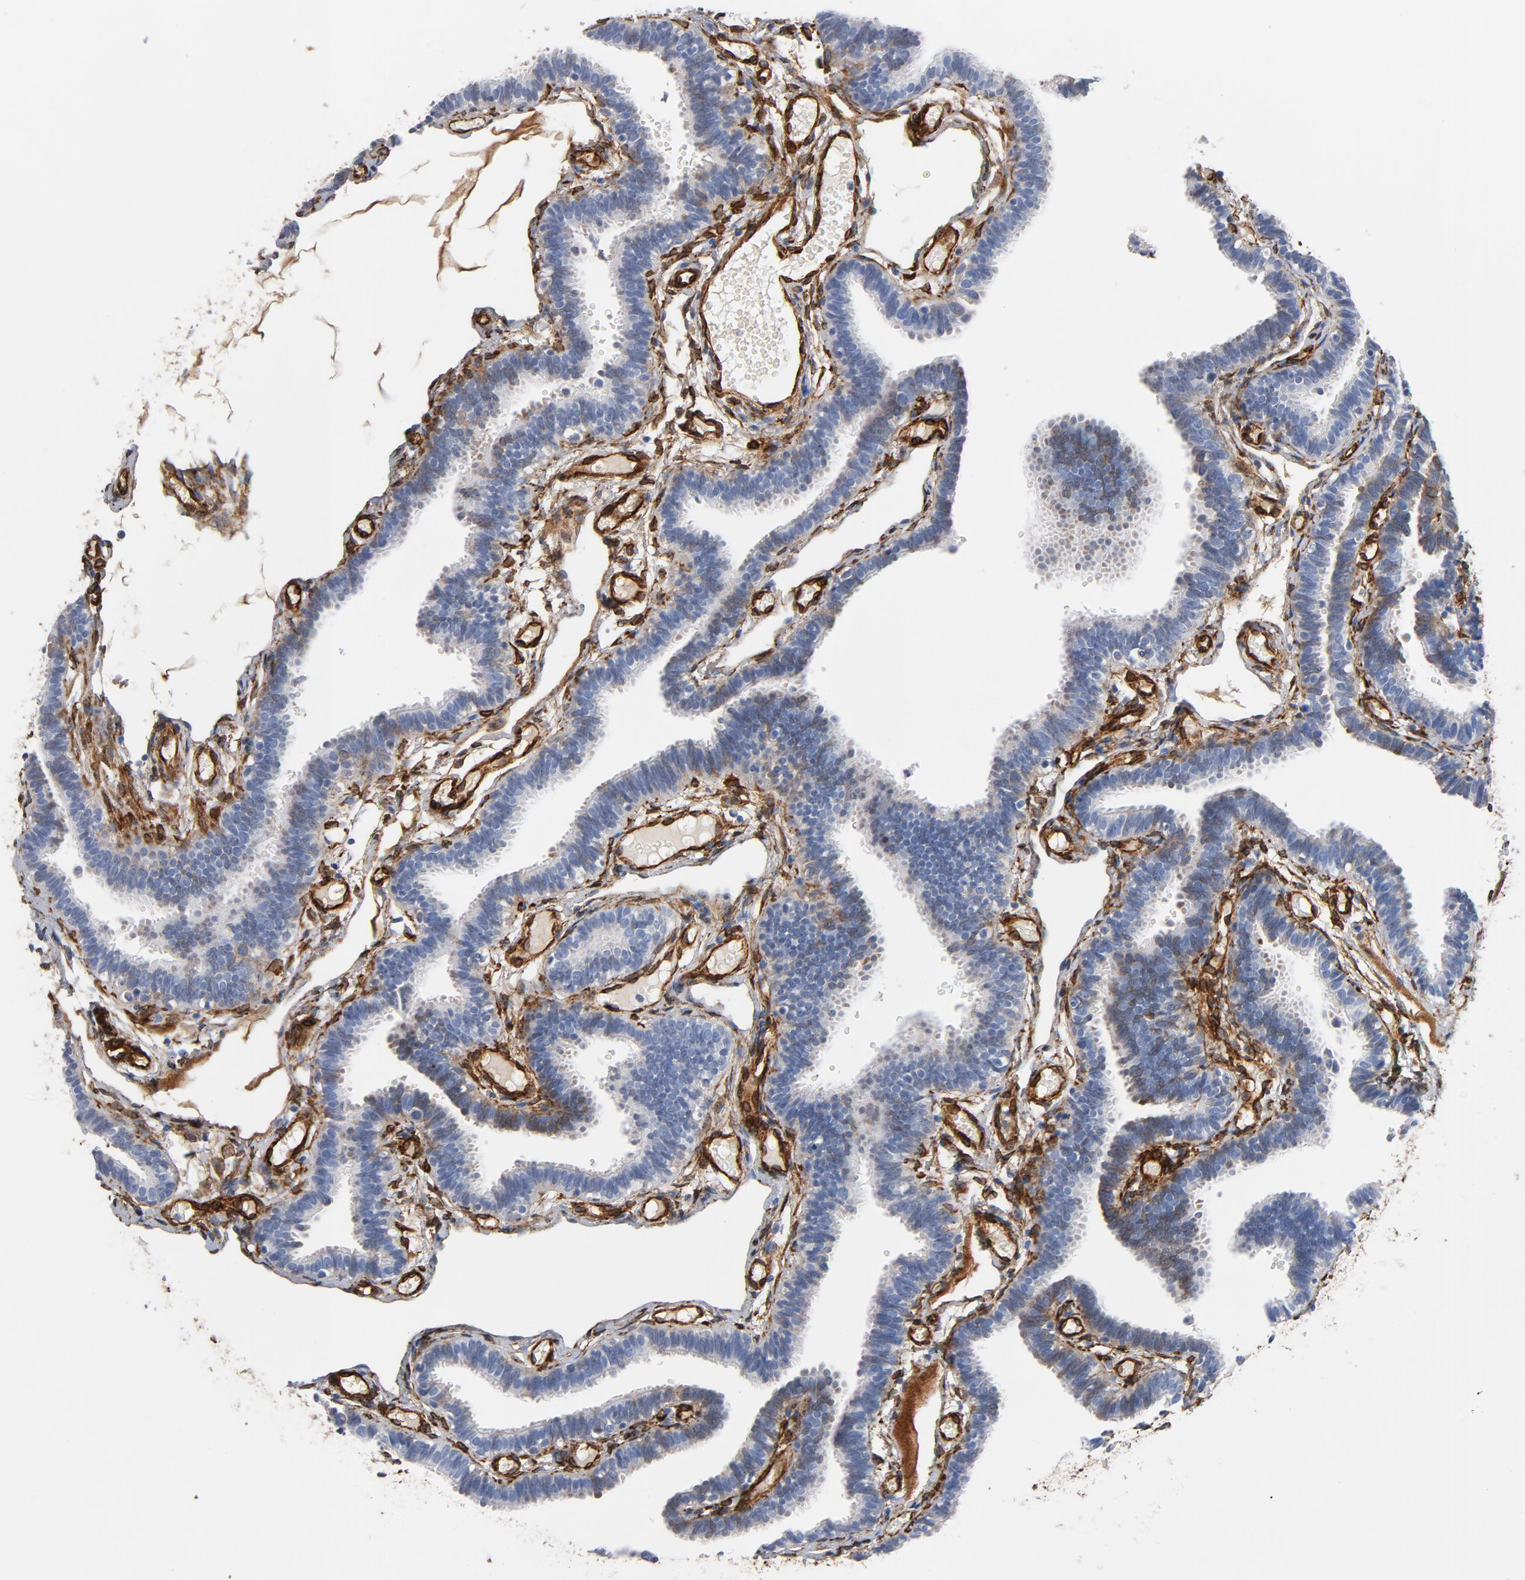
{"staining": {"intensity": "negative", "quantity": "none", "location": "none"}, "tissue": "fallopian tube", "cell_type": "Glandular cells", "image_type": "normal", "snomed": [{"axis": "morphology", "description": "Normal tissue, NOS"}, {"axis": "topography", "description": "Fallopian tube"}], "caption": "This is an immunohistochemistry (IHC) image of normal fallopian tube. There is no positivity in glandular cells.", "gene": "SERPINH1", "patient": {"sex": "female", "age": 29}}